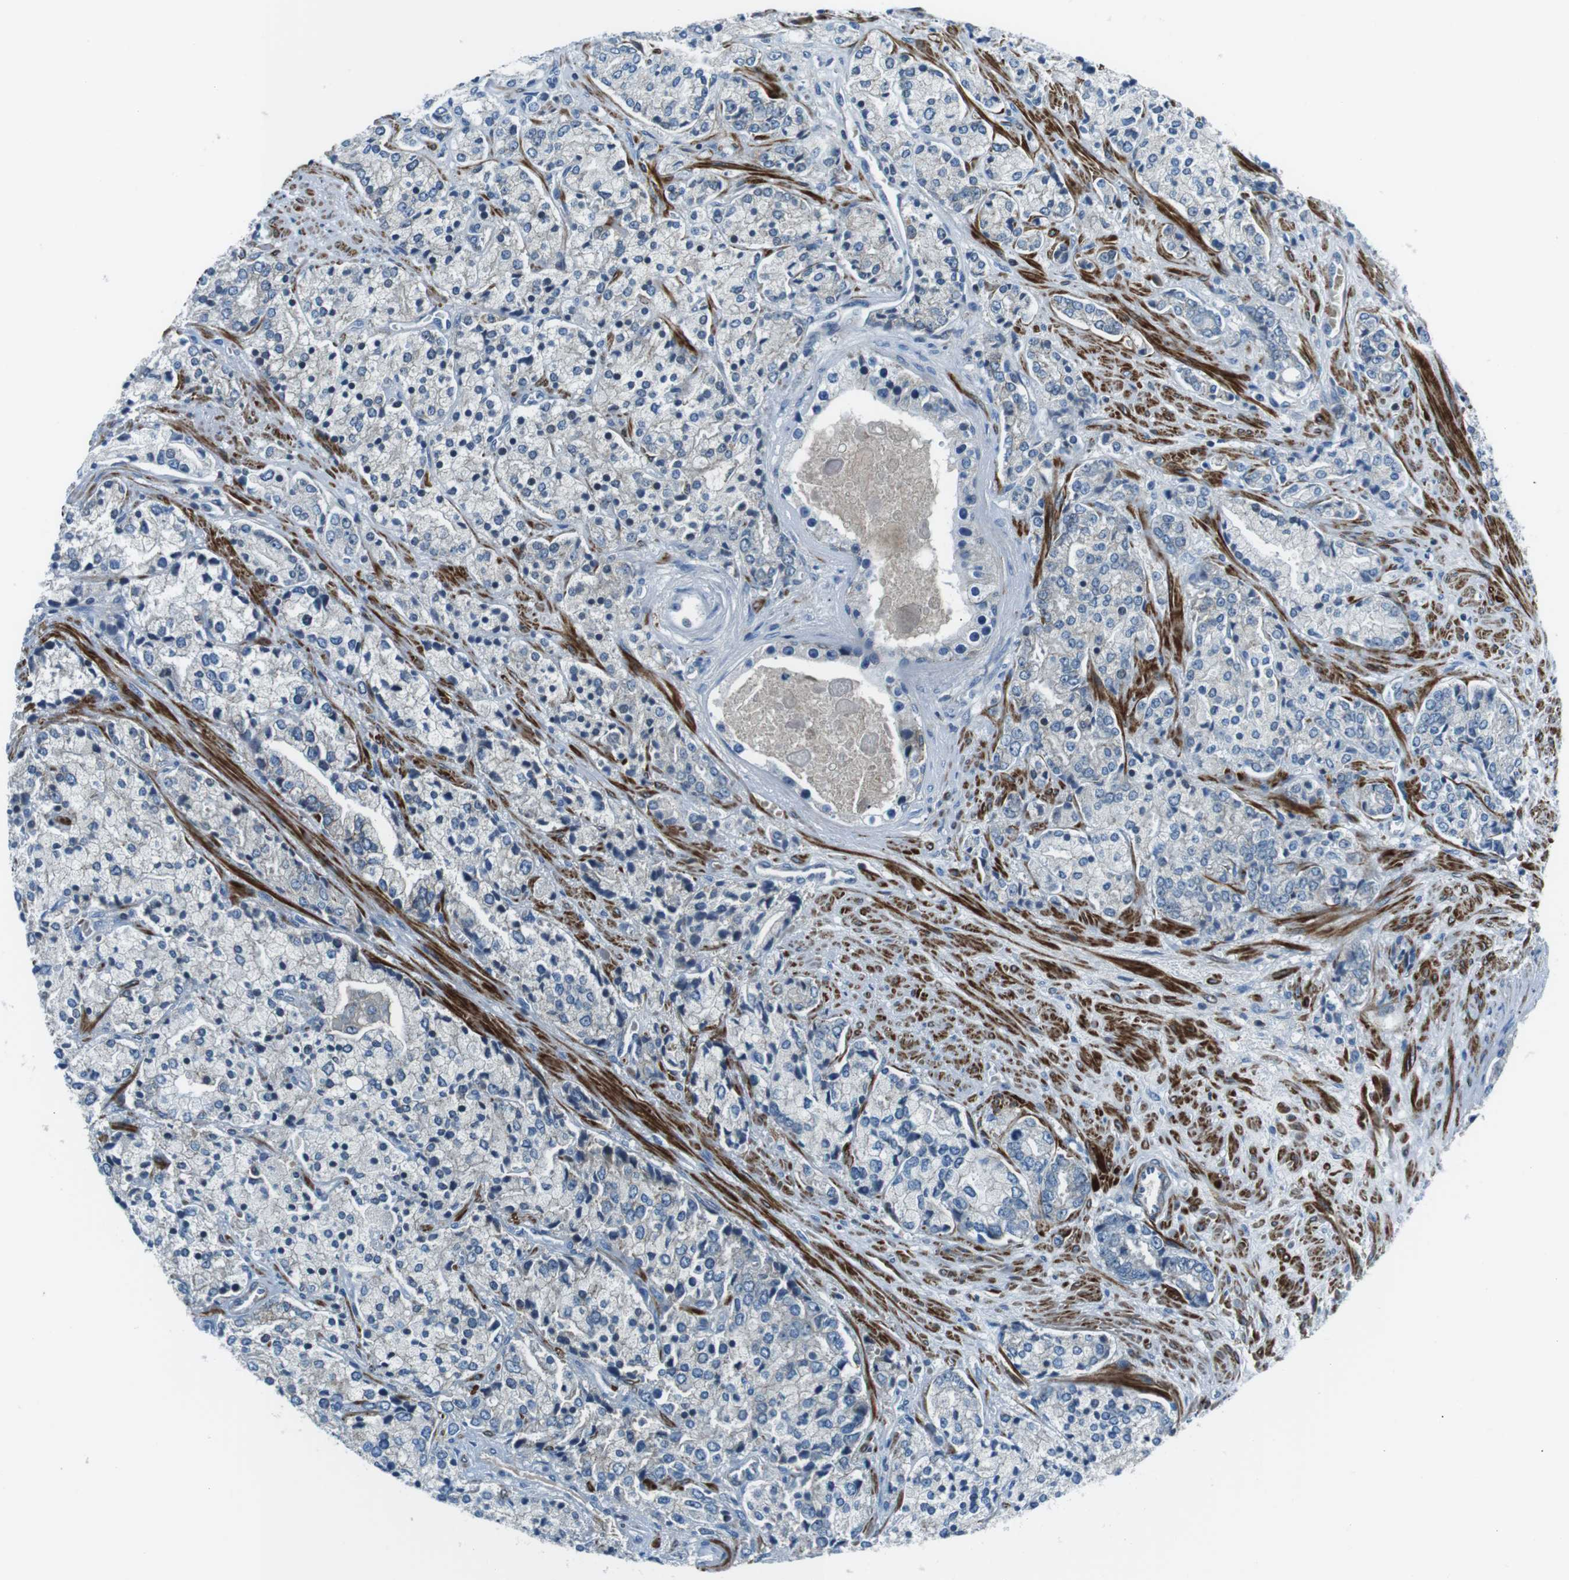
{"staining": {"intensity": "negative", "quantity": "none", "location": "none"}, "tissue": "prostate cancer", "cell_type": "Tumor cells", "image_type": "cancer", "snomed": [{"axis": "morphology", "description": "Adenocarcinoma, High grade"}, {"axis": "topography", "description": "Prostate"}], "caption": "Tumor cells show no significant positivity in prostate adenocarcinoma (high-grade).", "gene": "ARVCF", "patient": {"sex": "male", "age": 71}}